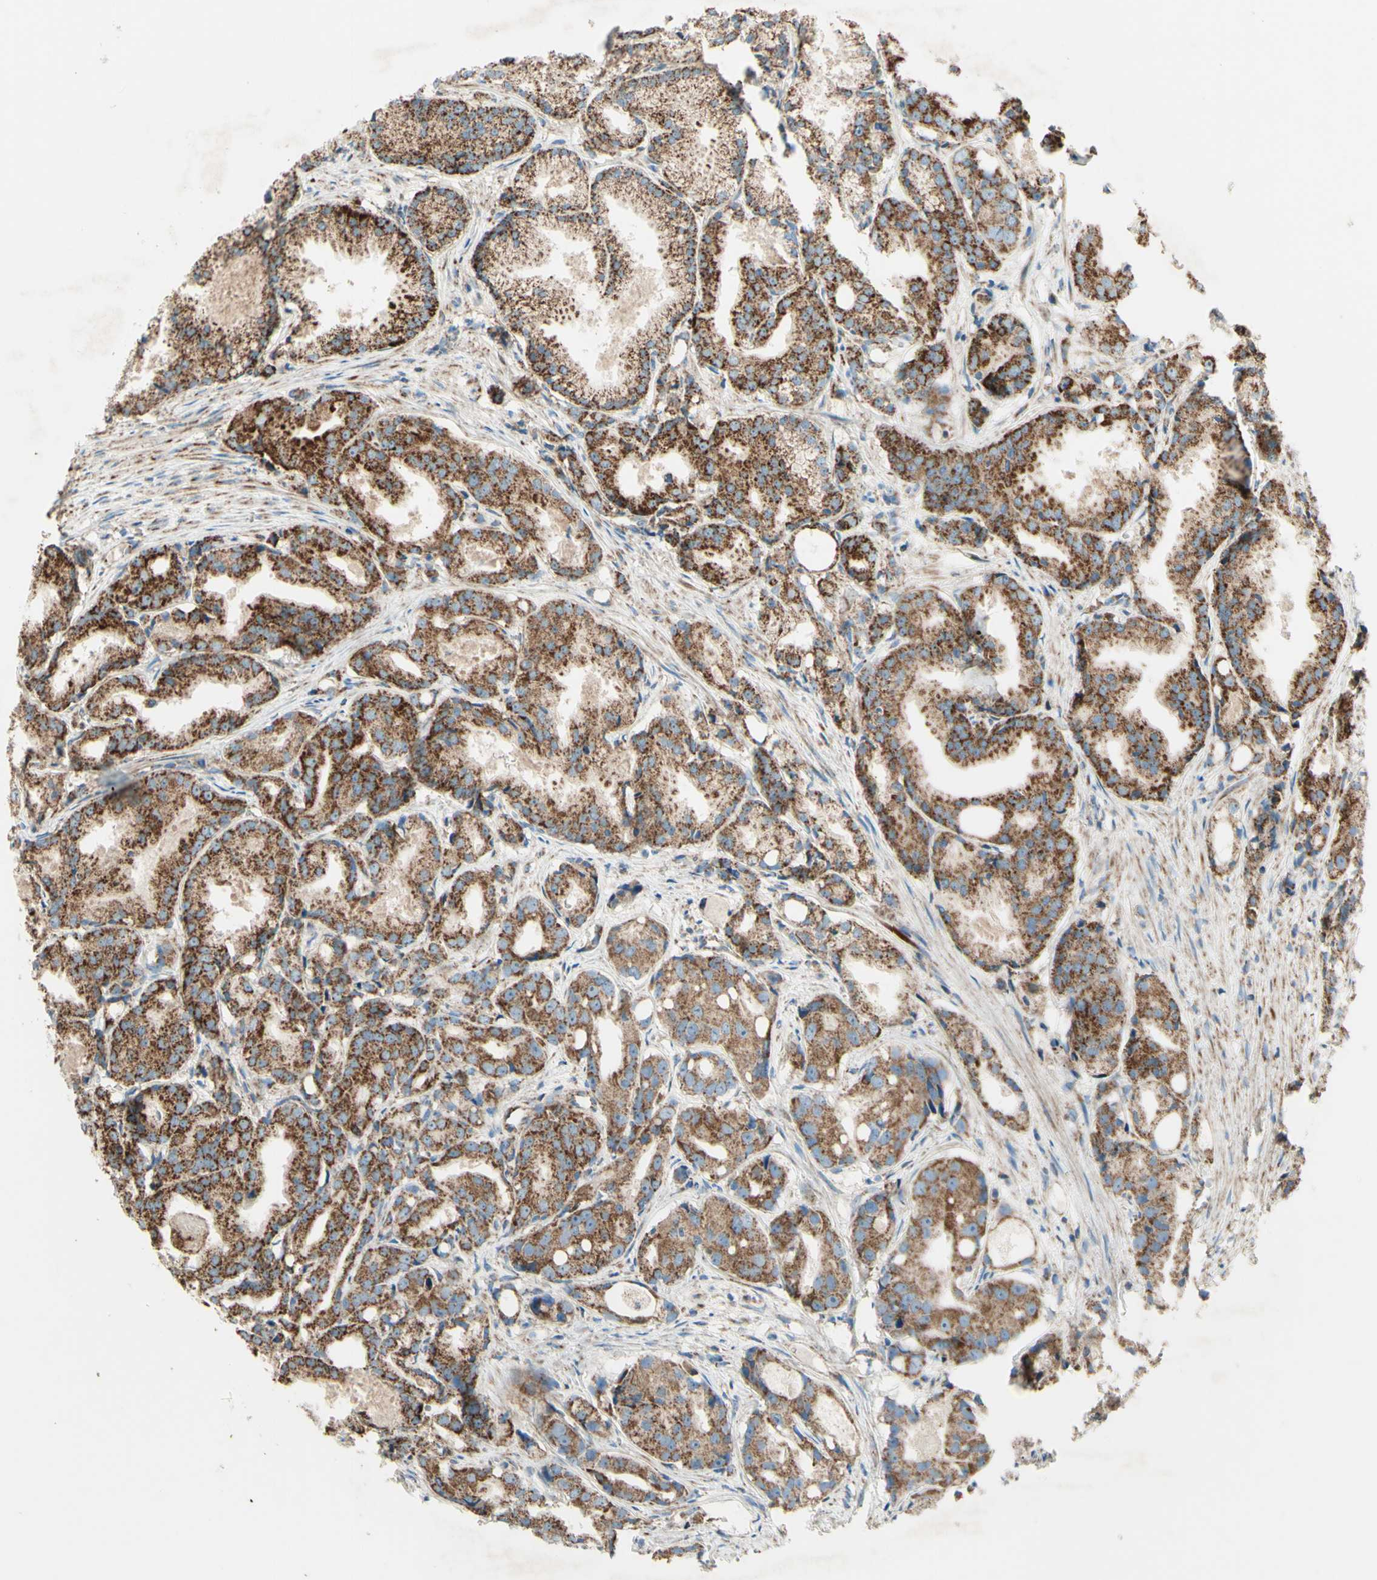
{"staining": {"intensity": "strong", "quantity": ">75%", "location": "cytoplasmic/membranous"}, "tissue": "prostate cancer", "cell_type": "Tumor cells", "image_type": "cancer", "snomed": [{"axis": "morphology", "description": "Adenocarcinoma, Low grade"}, {"axis": "topography", "description": "Prostate"}], "caption": "Human prostate low-grade adenocarcinoma stained with a brown dye exhibits strong cytoplasmic/membranous positive positivity in about >75% of tumor cells.", "gene": "RHOT1", "patient": {"sex": "male", "age": 72}}